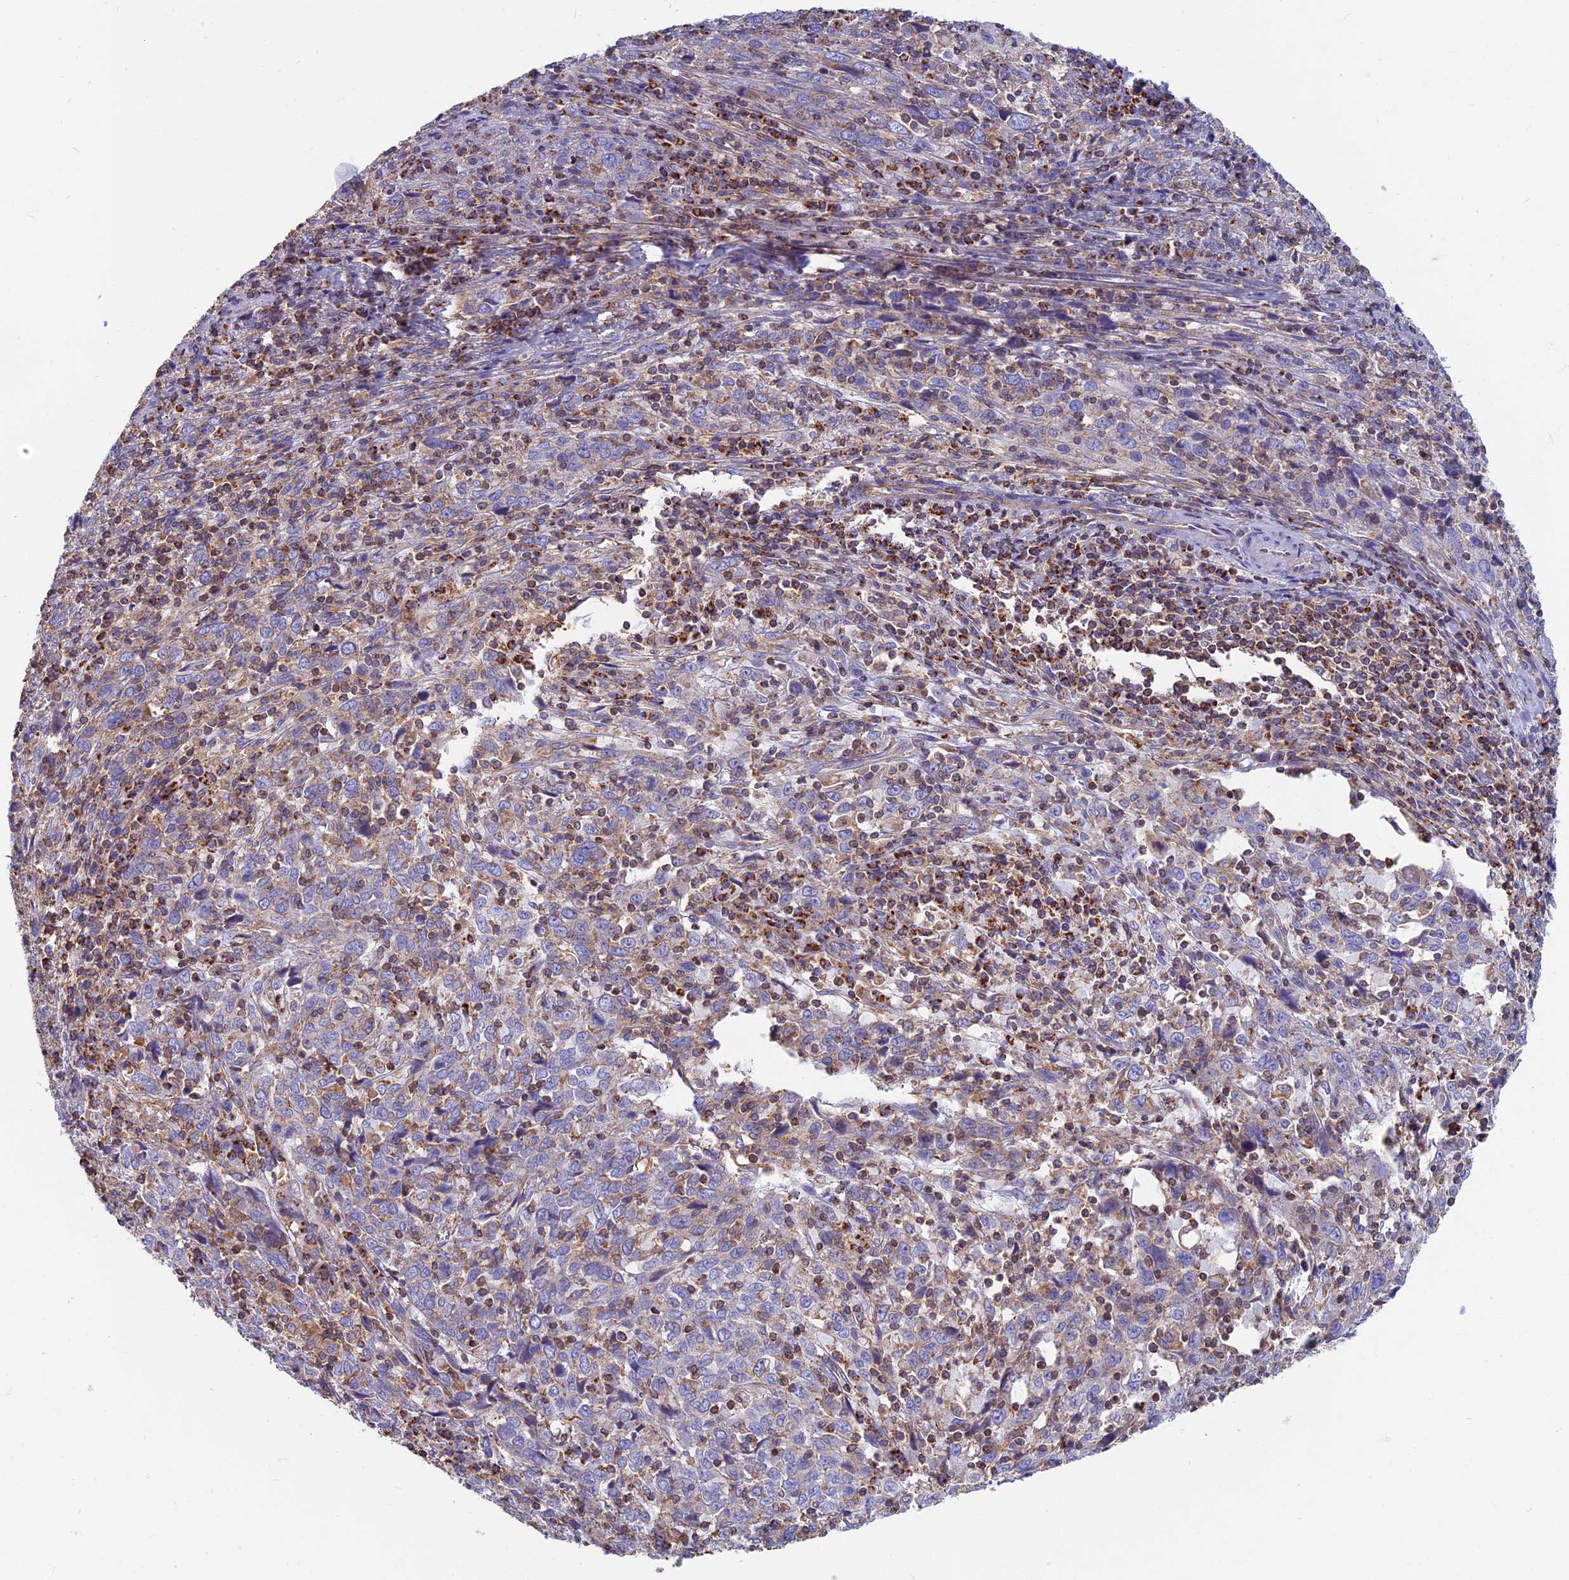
{"staining": {"intensity": "weak", "quantity": "<25%", "location": "cytoplasmic/membranous"}, "tissue": "cervical cancer", "cell_type": "Tumor cells", "image_type": "cancer", "snomed": [{"axis": "morphology", "description": "Squamous cell carcinoma, NOS"}, {"axis": "topography", "description": "Cervix"}], "caption": "A photomicrograph of cervical squamous cell carcinoma stained for a protein exhibits no brown staining in tumor cells.", "gene": "HSD17B8", "patient": {"sex": "female", "age": 46}}